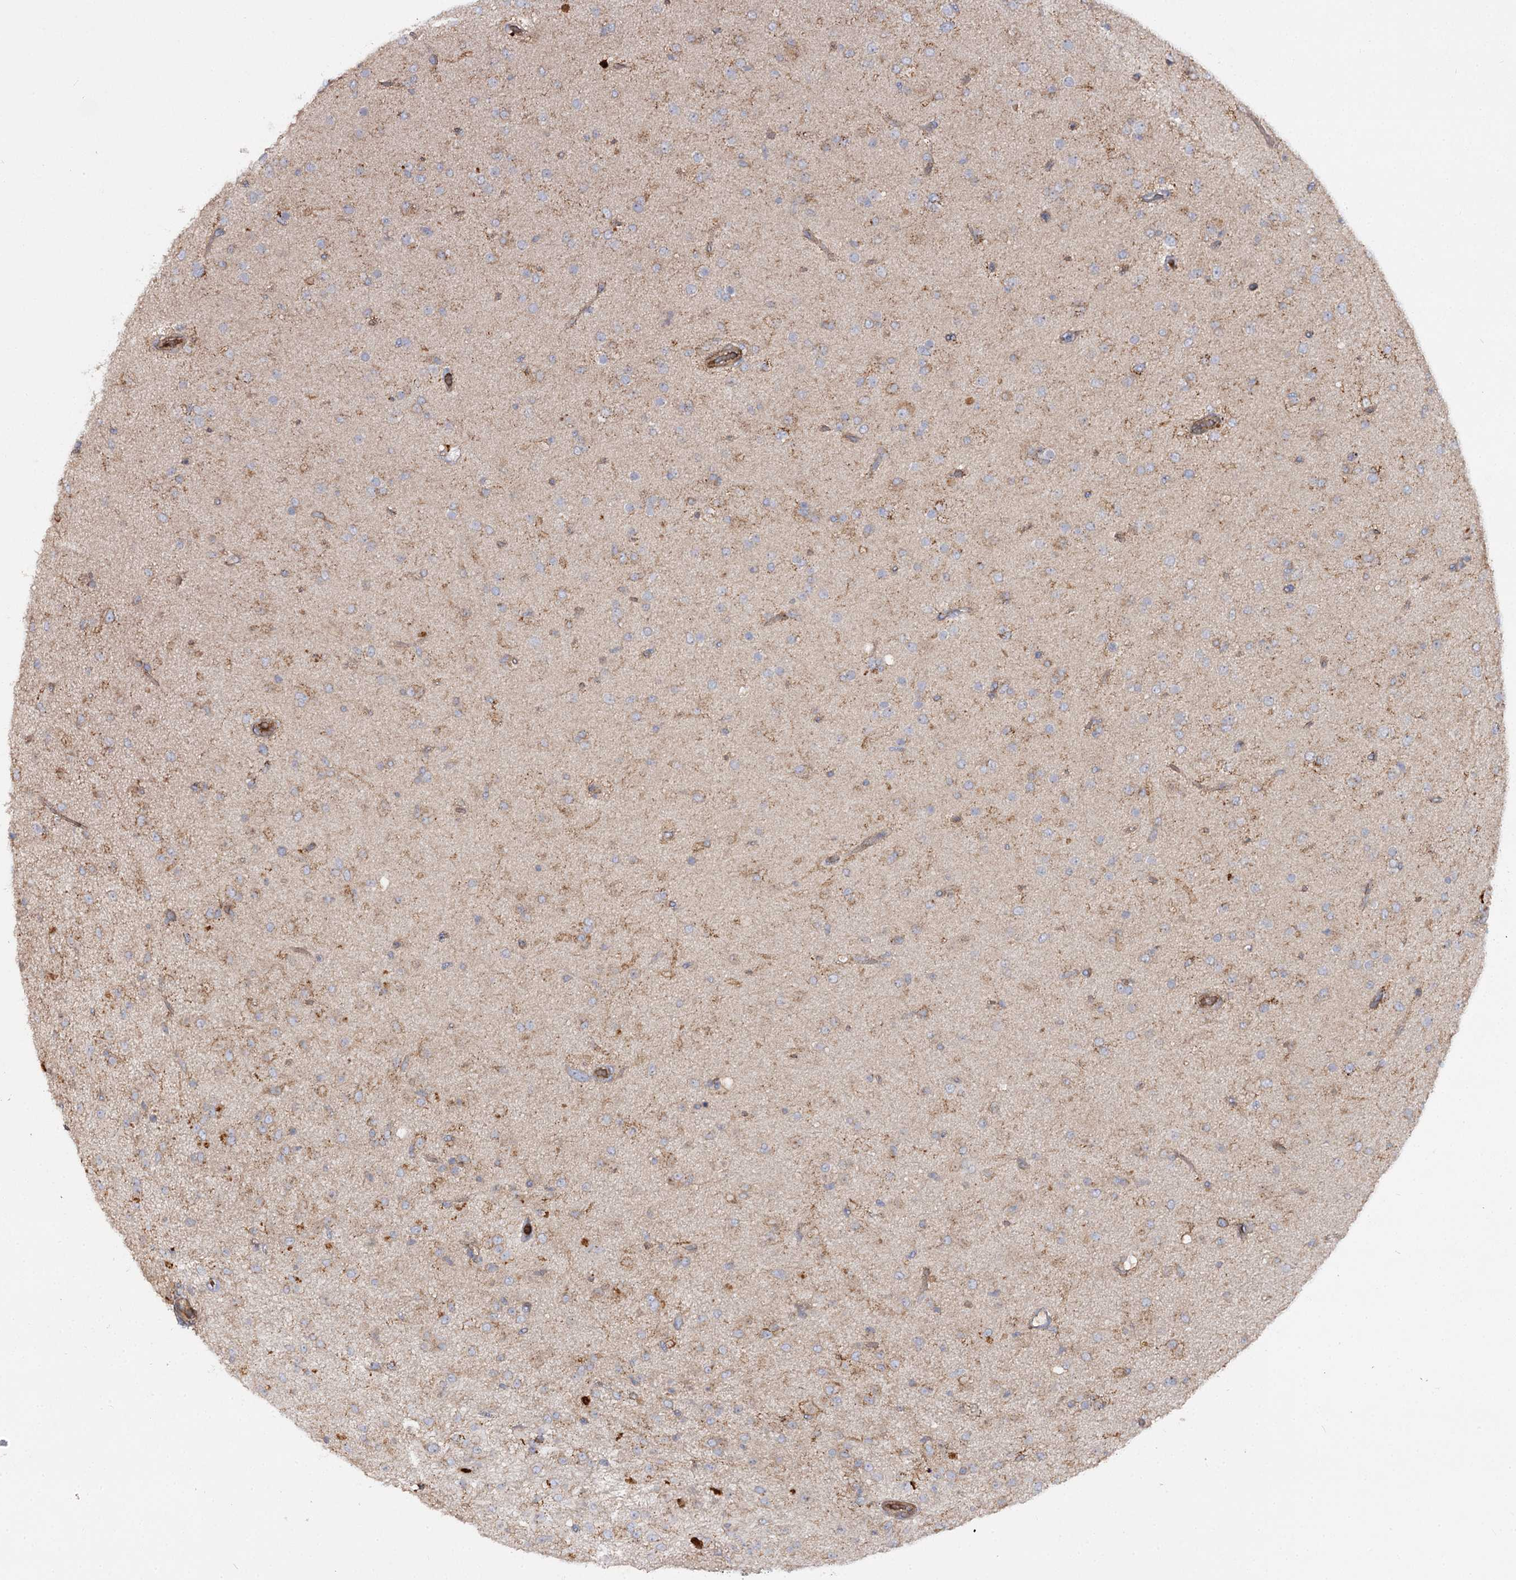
{"staining": {"intensity": "moderate", "quantity": "<25%", "location": "cytoplasmic/membranous"}, "tissue": "glioma", "cell_type": "Tumor cells", "image_type": "cancer", "snomed": [{"axis": "morphology", "description": "Glioma, malignant, Low grade"}, {"axis": "topography", "description": "Brain"}], "caption": "The immunohistochemical stain shows moderate cytoplasmic/membranous expression in tumor cells of malignant glioma (low-grade) tissue.", "gene": "KIAA0825", "patient": {"sex": "male", "age": 65}}